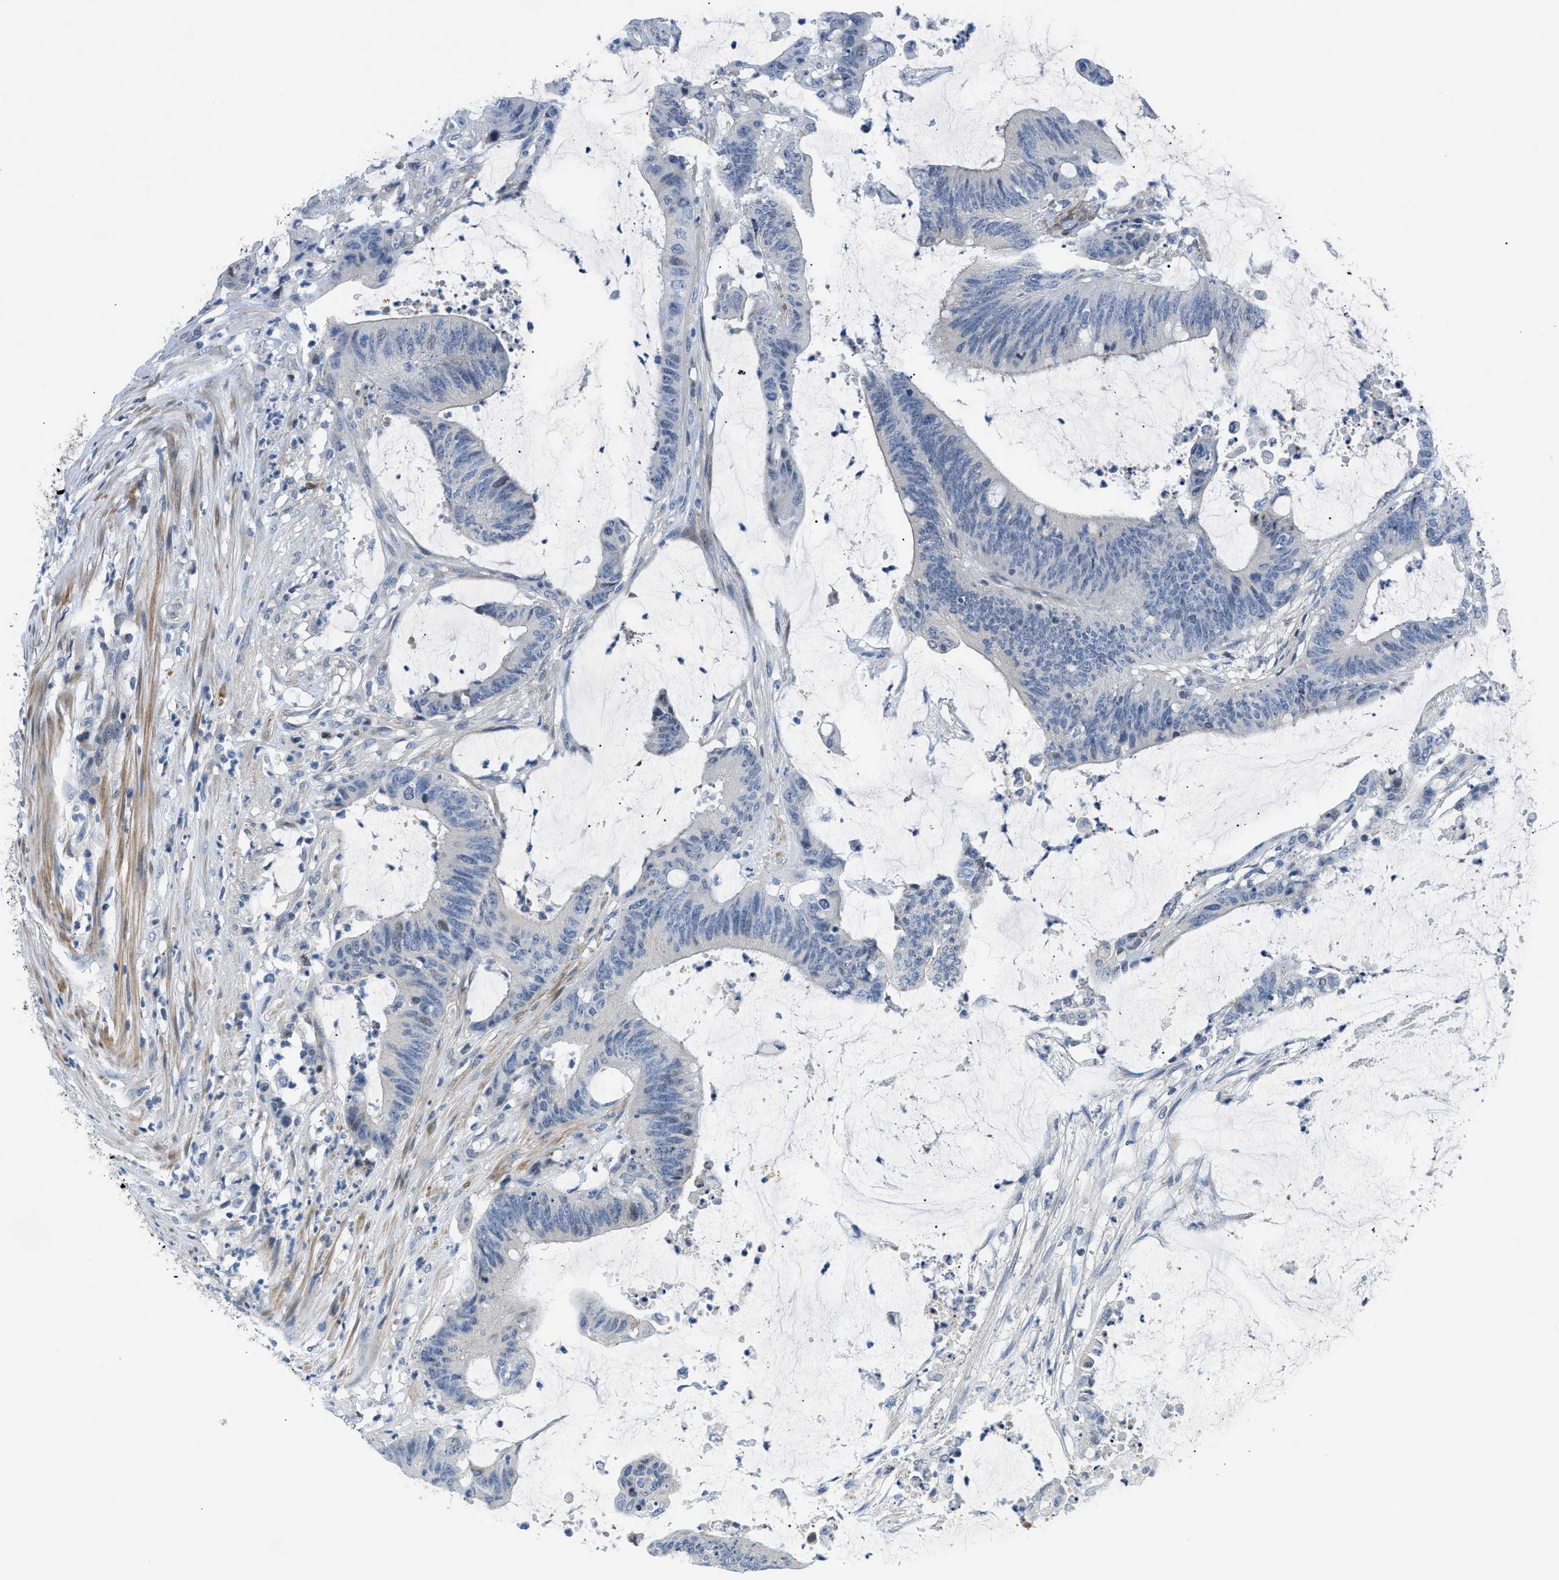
{"staining": {"intensity": "weak", "quantity": "<25%", "location": "nuclear"}, "tissue": "colorectal cancer", "cell_type": "Tumor cells", "image_type": "cancer", "snomed": [{"axis": "morphology", "description": "Adenocarcinoma, NOS"}, {"axis": "topography", "description": "Rectum"}], "caption": "A micrograph of human colorectal cancer (adenocarcinoma) is negative for staining in tumor cells. The staining is performed using DAB brown chromogen with nuclei counter-stained in using hematoxylin.", "gene": "FDCSP", "patient": {"sex": "female", "age": 66}}